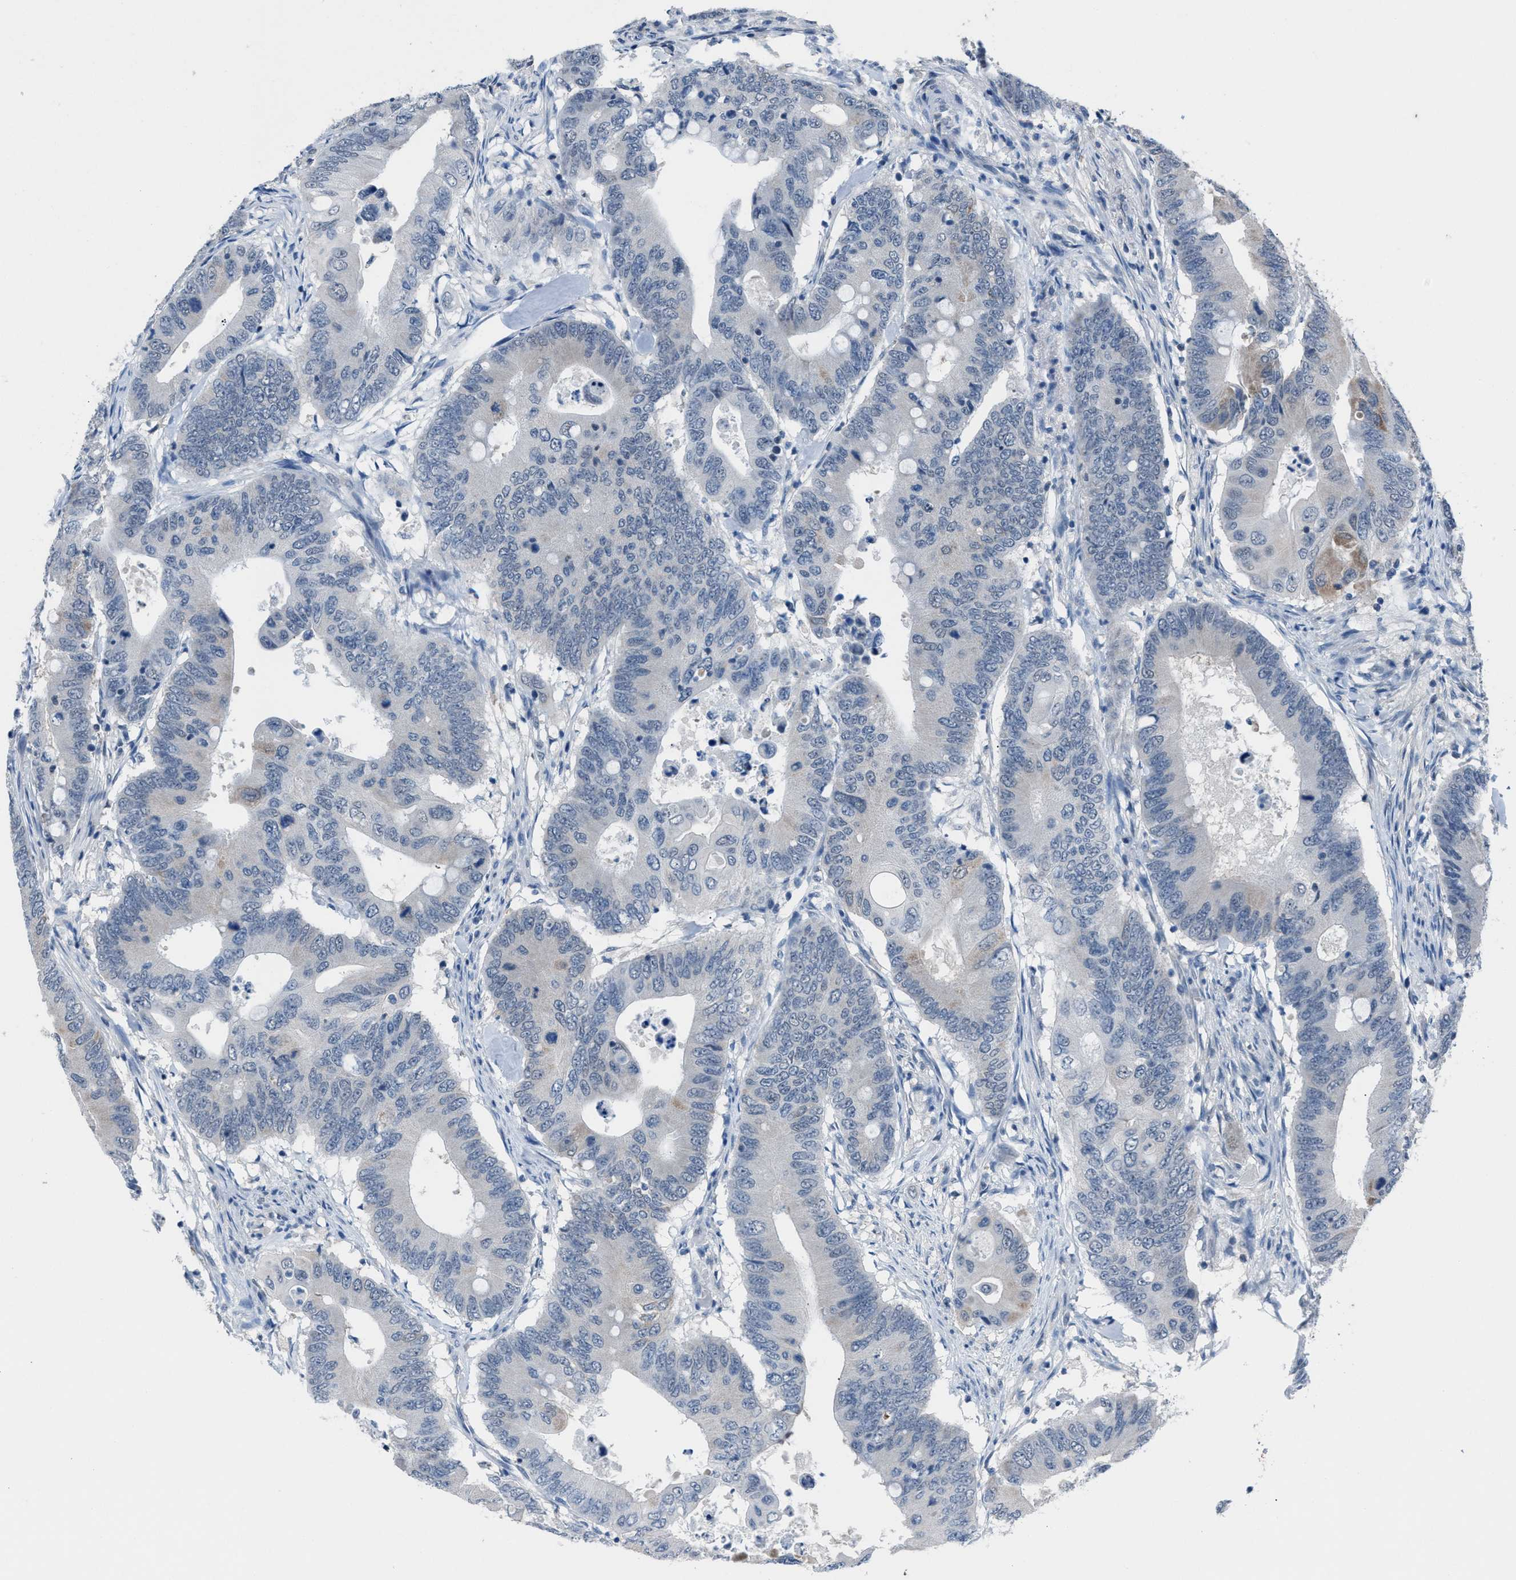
{"staining": {"intensity": "weak", "quantity": "<25%", "location": "cytoplasmic/membranous"}, "tissue": "colorectal cancer", "cell_type": "Tumor cells", "image_type": "cancer", "snomed": [{"axis": "morphology", "description": "Adenocarcinoma, NOS"}, {"axis": "topography", "description": "Colon"}], "caption": "Immunohistochemistry image of human colorectal cancer stained for a protein (brown), which demonstrates no expression in tumor cells. (Brightfield microscopy of DAB (3,3'-diaminobenzidine) IHC at high magnification).", "gene": "ANAPC11", "patient": {"sex": "male", "age": 71}}